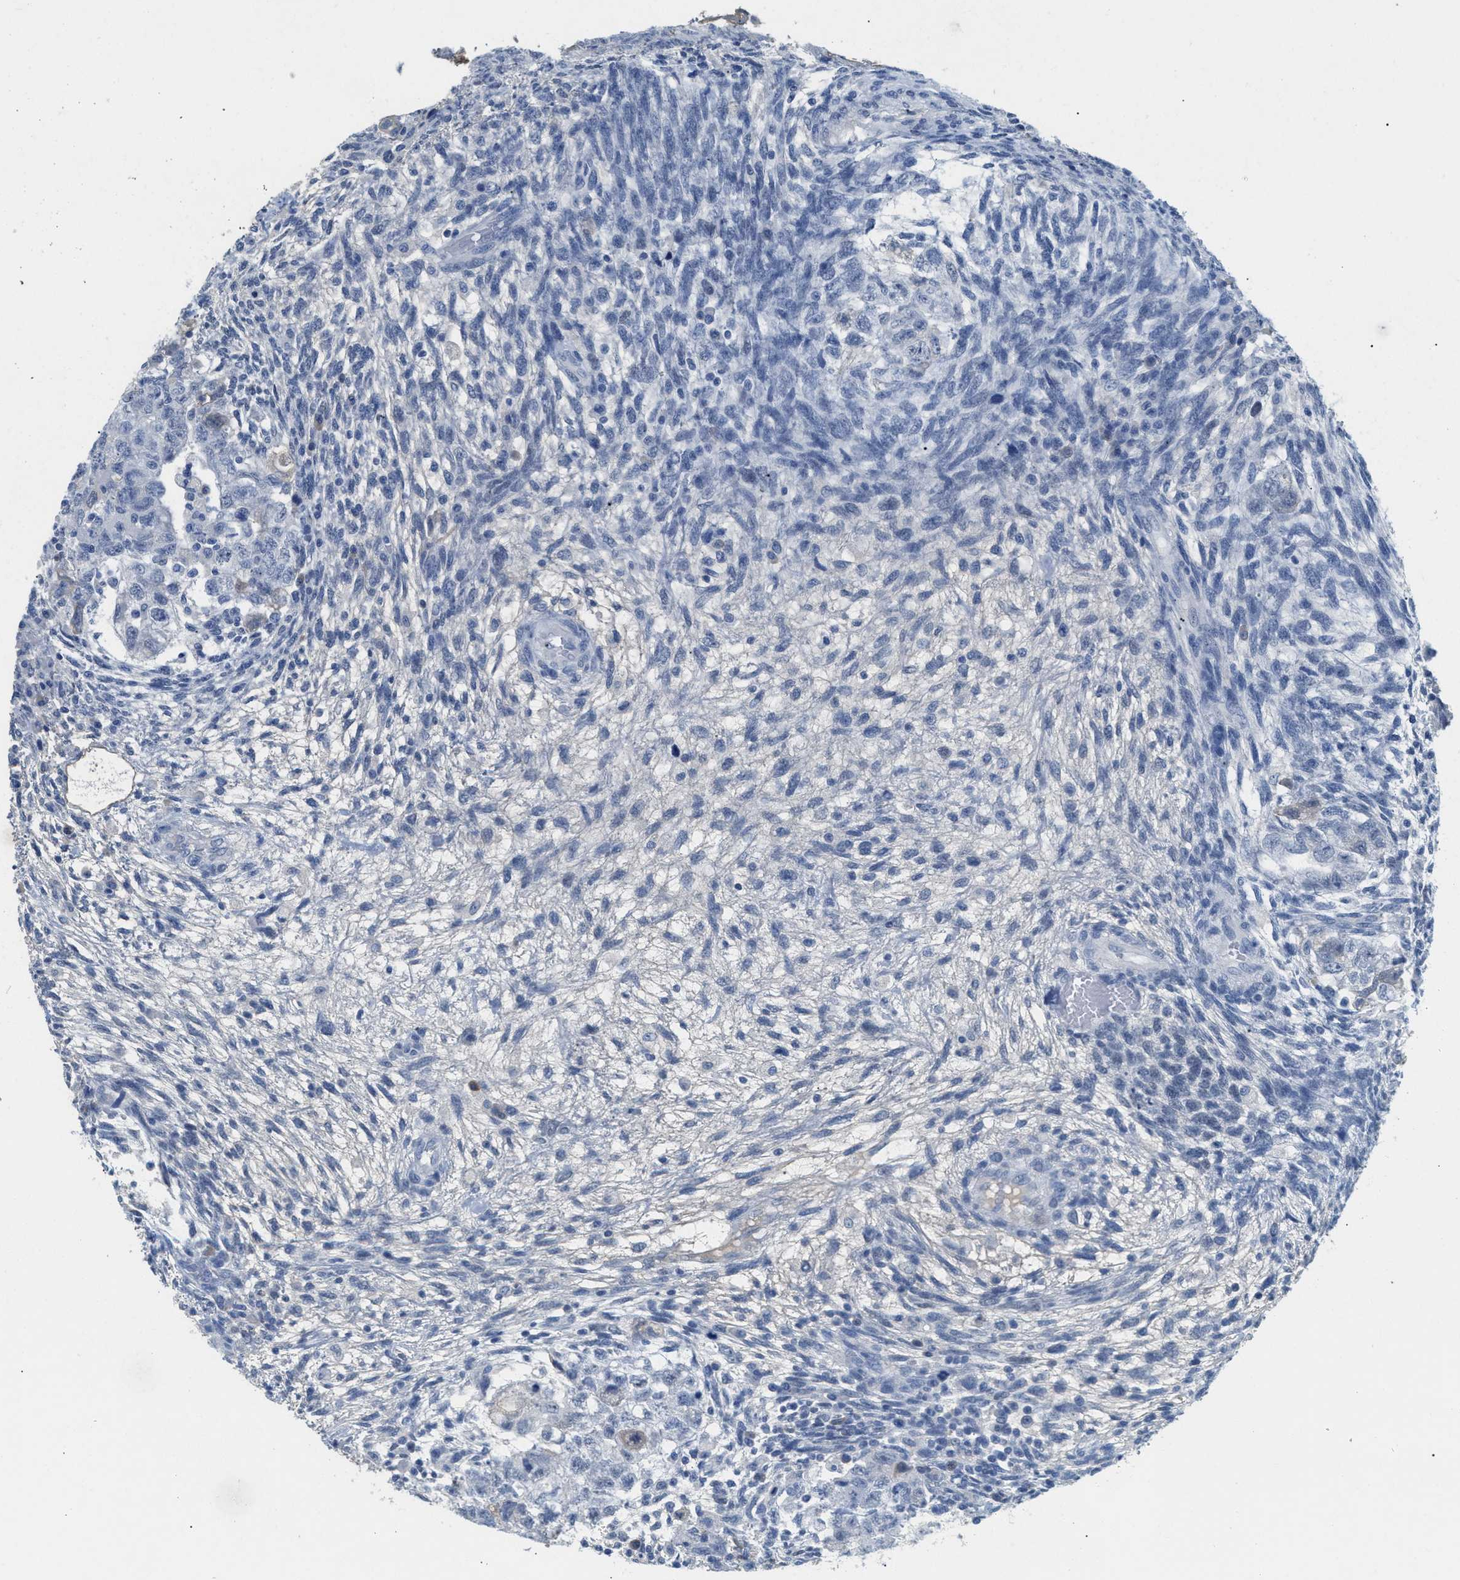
{"staining": {"intensity": "negative", "quantity": "none", "location": "none"}, "tissue": "testis cancer", "cell_type": "Tumor cells", "image_type": "cancer", "snomed": [{"axis": "morphology", "description": "Normal tissue, NOS"}, {"axis": "morphology", "description": "Carcinoma, Embryonal, NOS"}, {"axis": "topography", "description": "Testis"}], "caption": "Photomicrograph shows no significant protein staining in tumor cells of embryonal carcinoma (testis).", "gene": "HSF2", "patient": {"sex": "male", "age": 36}}